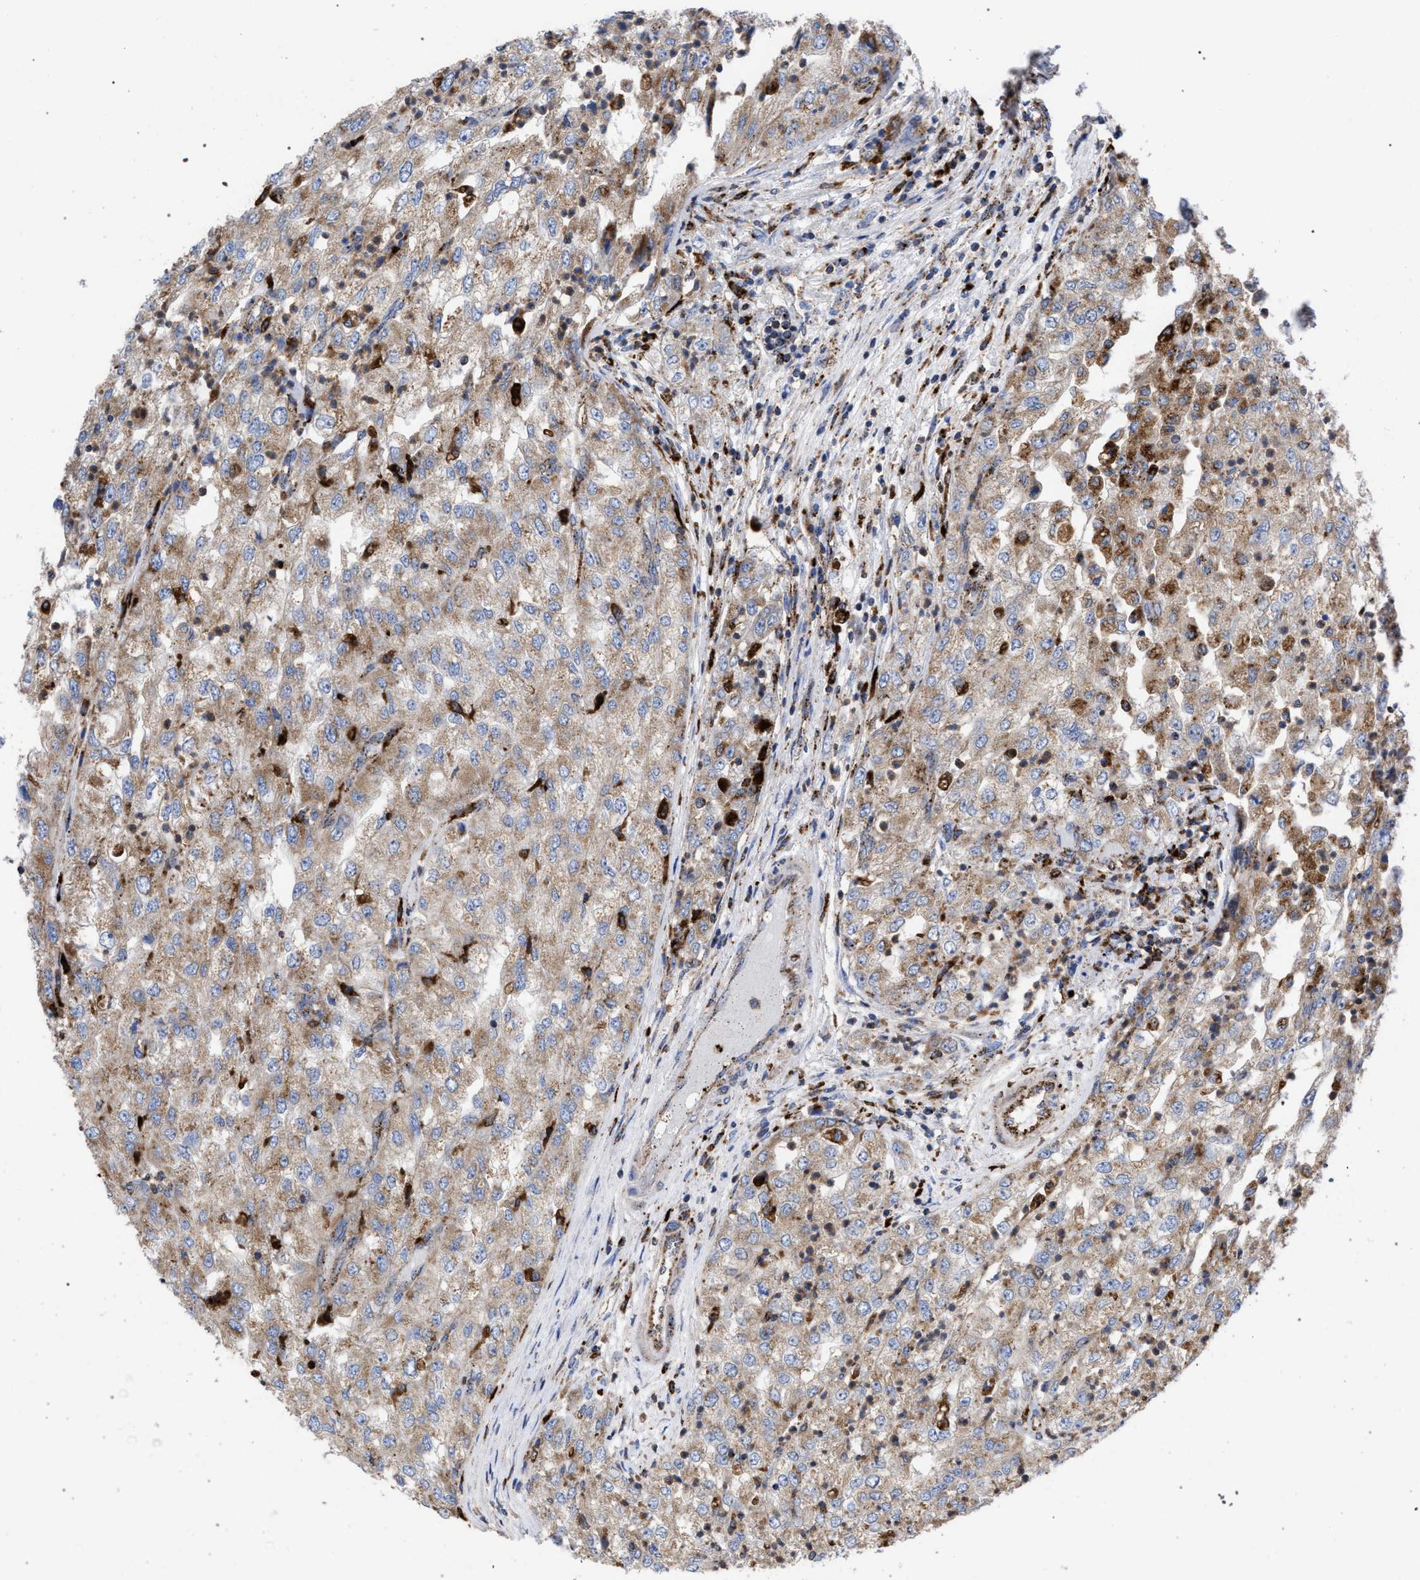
{"staining": {"intensity": "moderate", "quantity": ">75%", "location": "cytoplasmic/membranous"}, "tissue": "renal cancer", "cell_type": "Tumor cells", "image_type": "cancer", "snomed": [{"axis": "morphology", "description": "Adenocarcinoma, NOS"}, {"axis": "topography", "description": "Kidney"}], "caption": "Tumor cells display medium levels of moderate cytoplasmic/membranous expression in approximately >75% of cells in renal adenocarcinoma. (IHC, brightfield microscopy, high magnification).", "gene": "PPT1", "patient": {"sex": "female", "age": 54}}